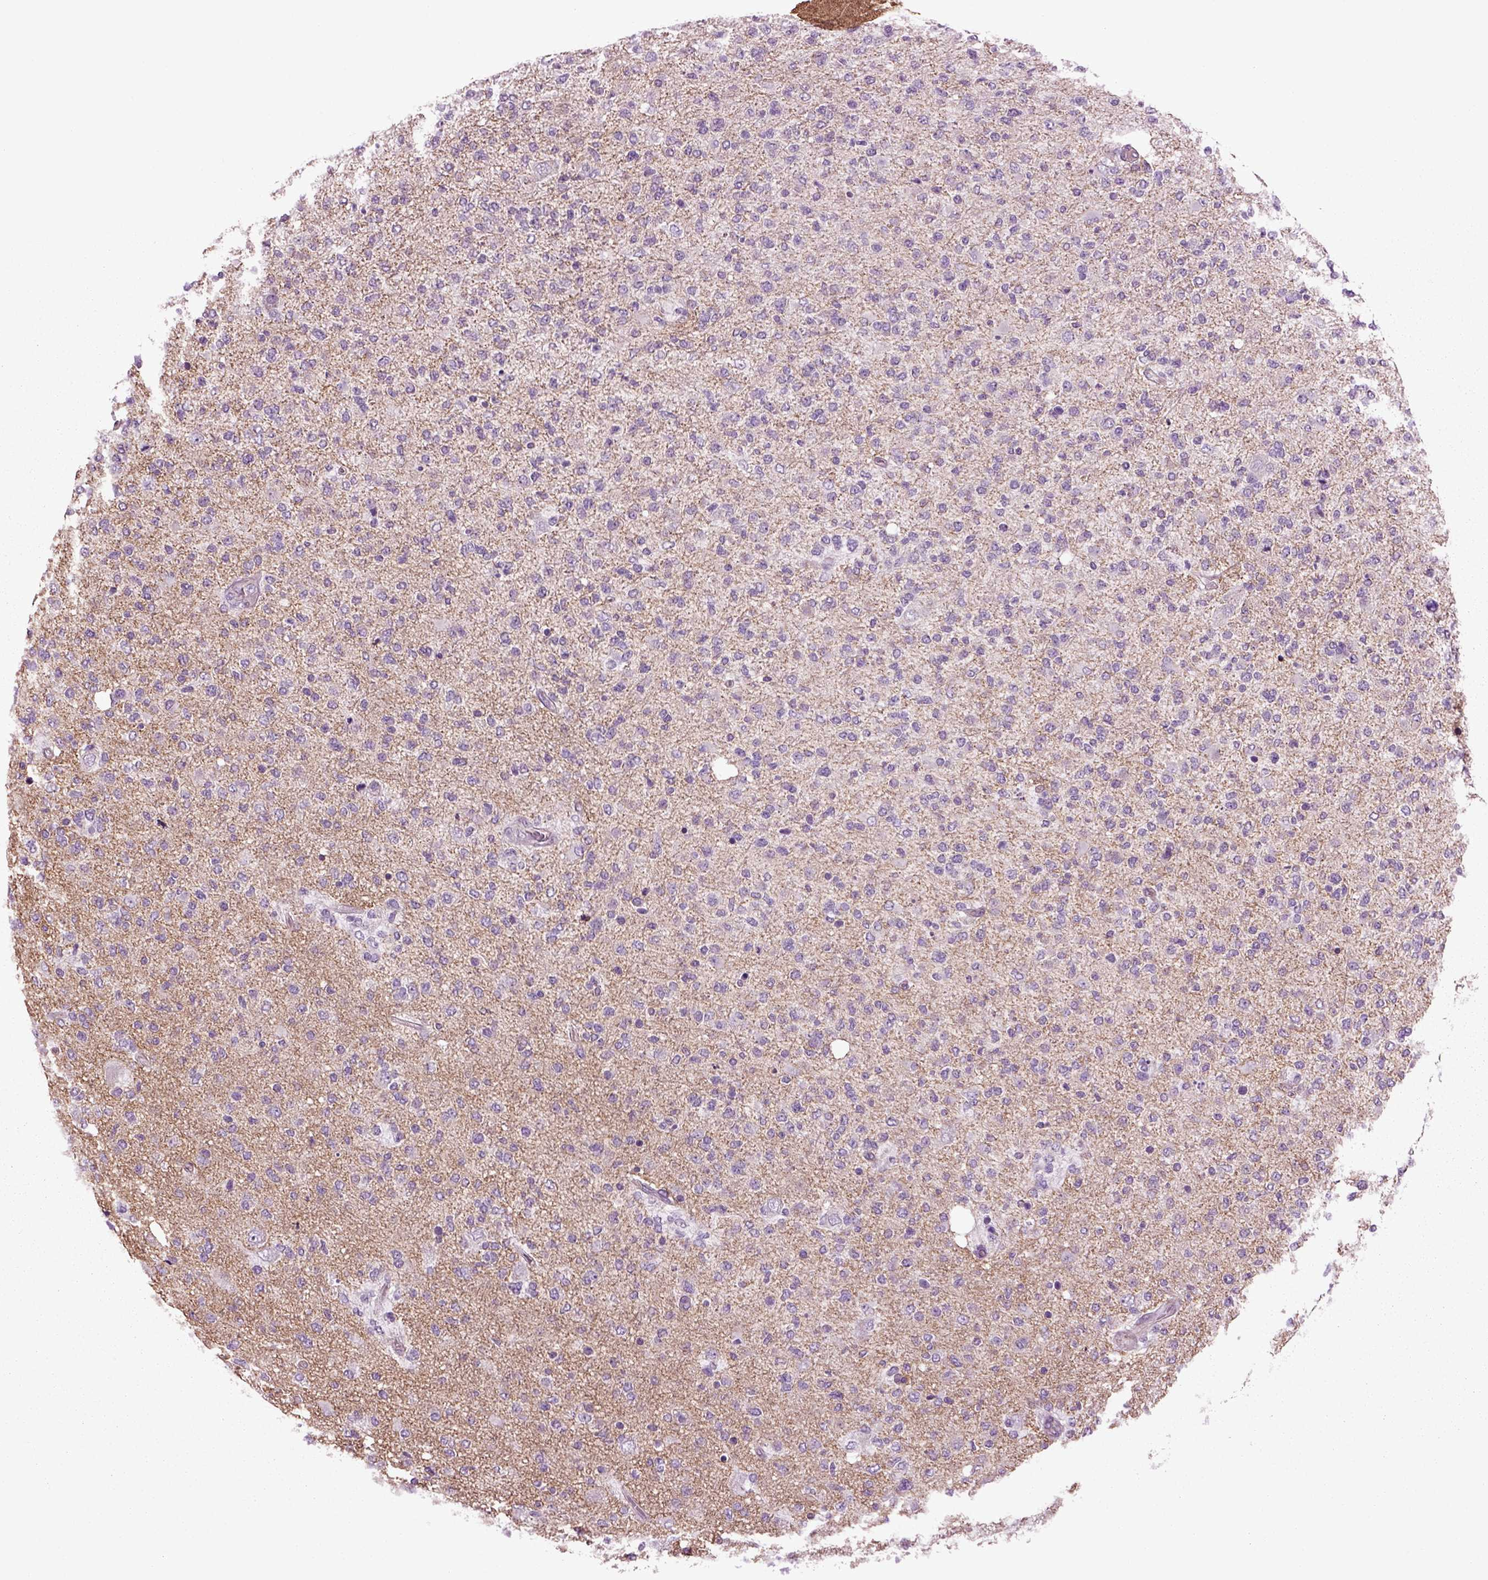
{"staining": {"intensity": "negative", "quantity": "none", "location": "none"}, "tissue": "glioma", "cell_type": "Tumor cells", "image_type": "cancer", "snomed": [{"axis": "morphology", "description": "Glioma, malignant, High grade"}, {"axis": "topography", "description": "Cerebral cortex"}], "caption": "A micrograph of glioma stained for a protein reveals no brown staining in tumor cells.", "gene": "HAGHL", "patient": {"sex": "male", "age": 70}}